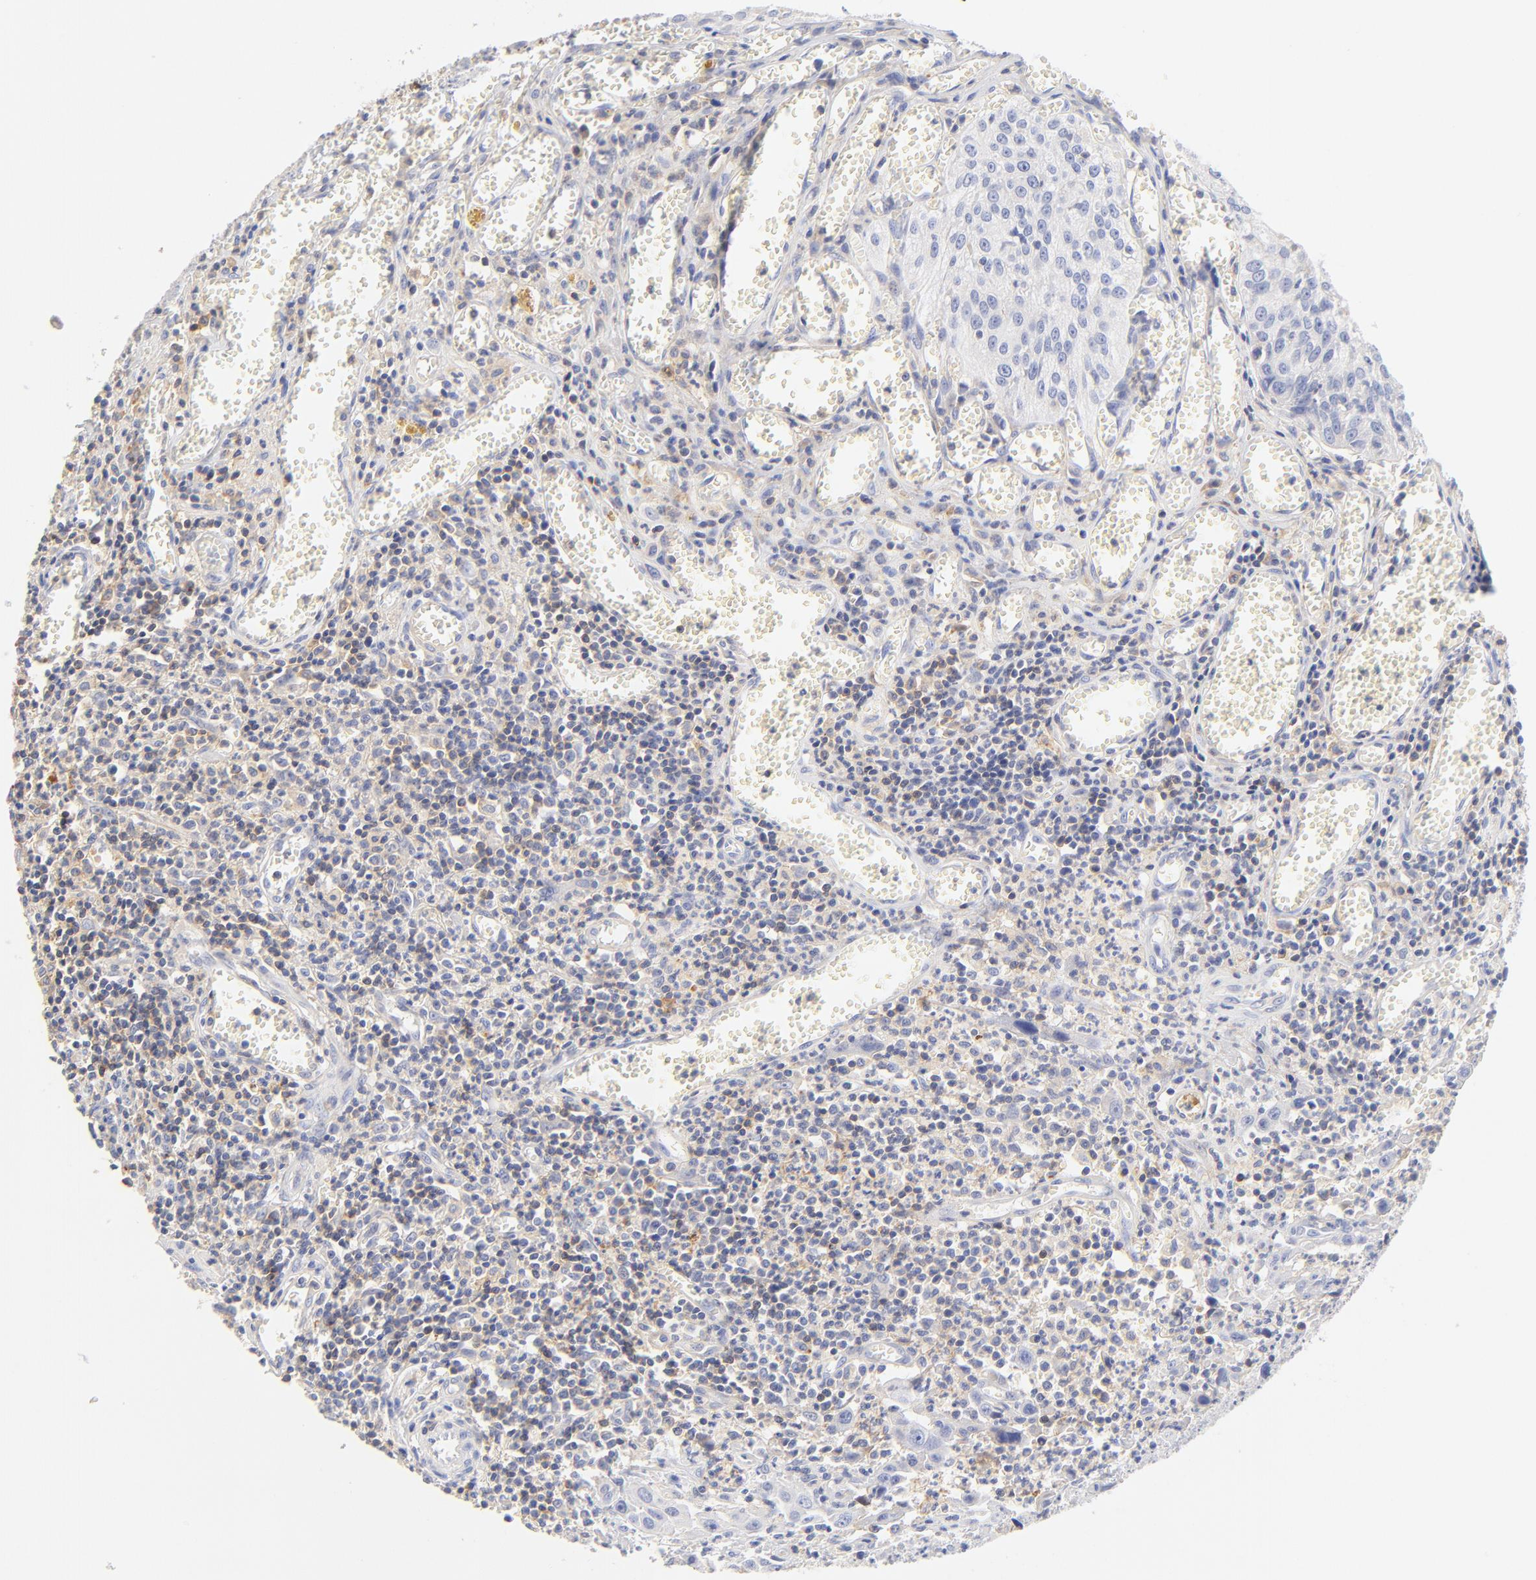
{"staining": {"intensity": "negative", "quantity": "none", "location": "none"}, "tissue": "urothelial cancer", "cell_type": "Tumor cells", "image_type": "cancer", "snomed": [{"axis": "morphology", "description": "Urothelial carcinoma, High grade"}, {"axis": "topography", "description": "Urinary bladder"}], "caption": "This micrograph is of high-grade urothelial carcinoma stained with IHC to label a protein in brown with the nuclei are counter-stained blue. There is no positivity in tumor cells.", "gene": "MDGA2", "patient": {"sex": "male", "age": 66}}